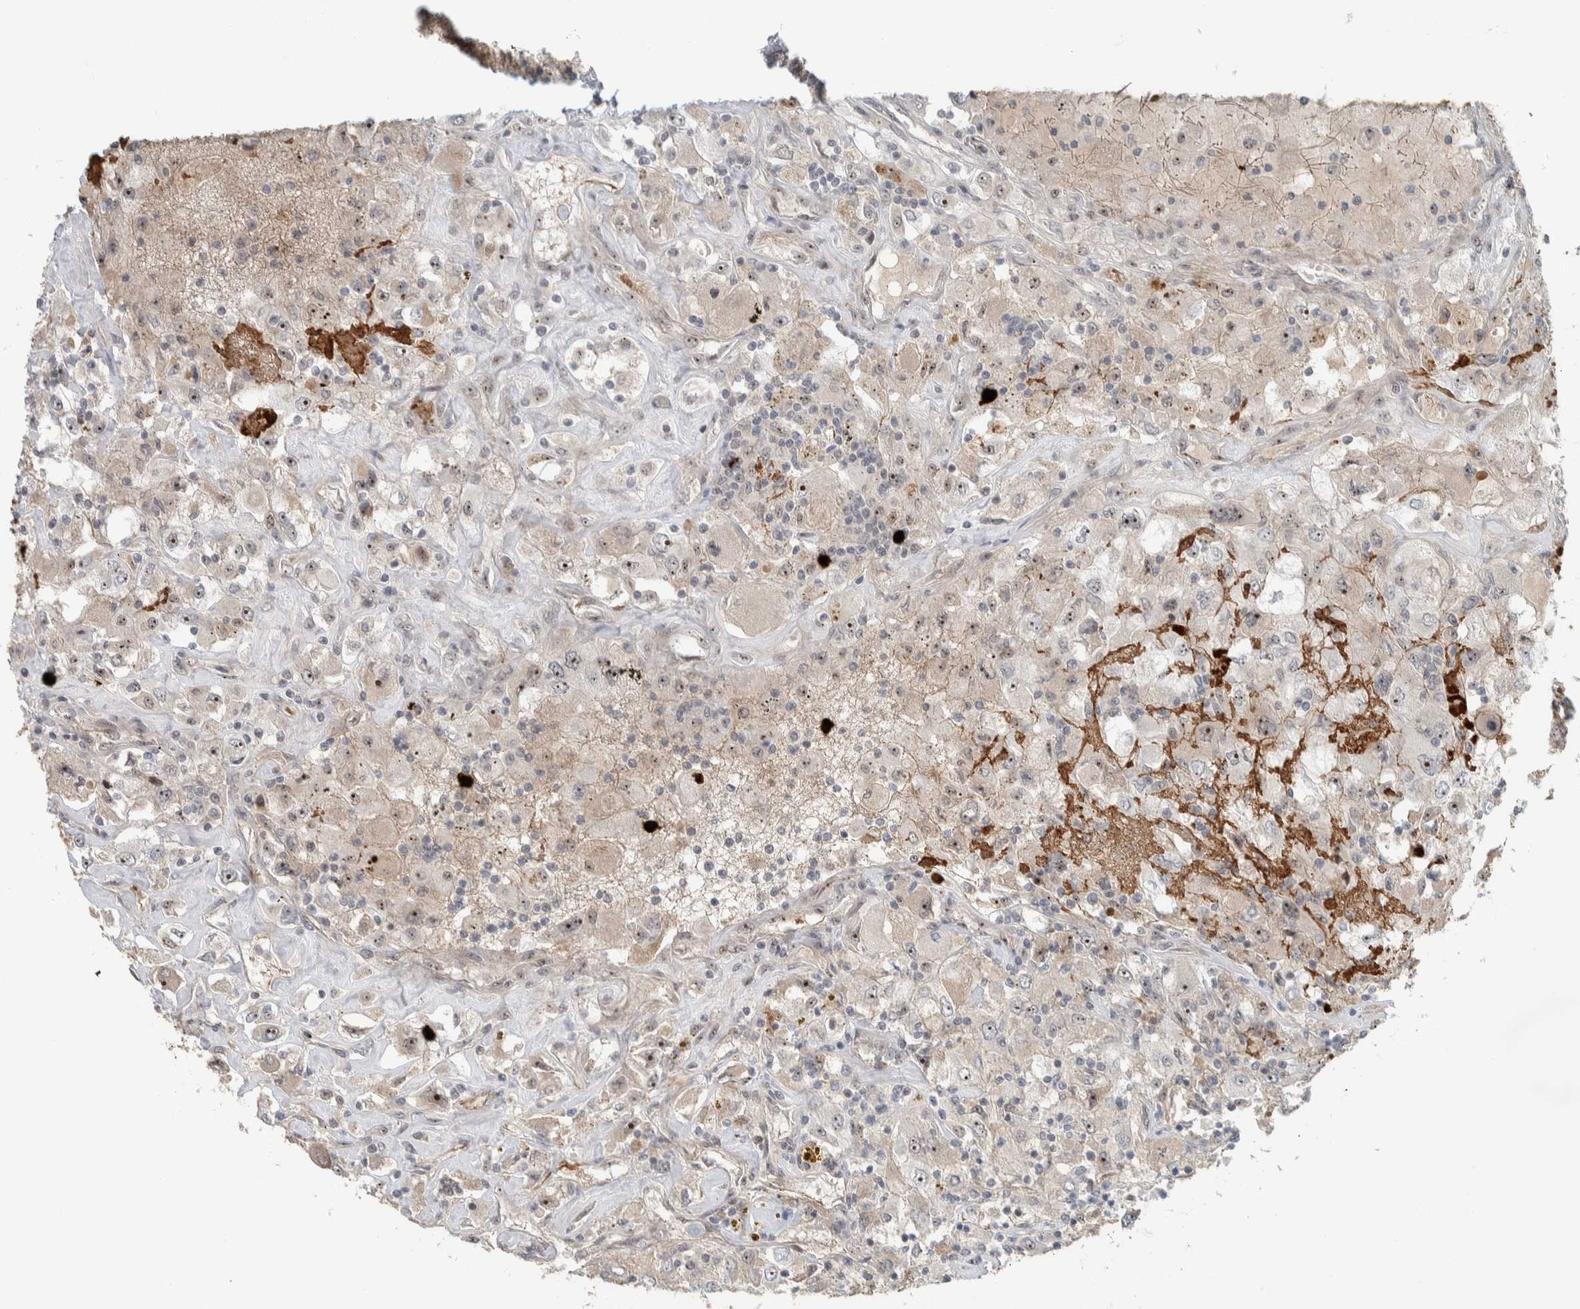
{"staining": {"intensity": "weak", "quantity": "25%-75%", "location": "cytoplasmic/membranous,nuclear"}, "tissue": "renal cancer", "cell_type": "Tumor cells", "image_type": "cancer", "snomed": [{"axis": "morphology", "description": "Adenocarcinoma, NOS"}, {"axis": "topography", "description": "Kidney"}], "caption": "Protein staining by immunohistochemistry (IHC) reveals weak cytoplasmic/membranous and nuclear expression in approximately 25%-75% of tumor cells in renal cancer (adenocarcinoma).", "gene": "ZFP91", "patient": {"sex": "female", "age": 52}}